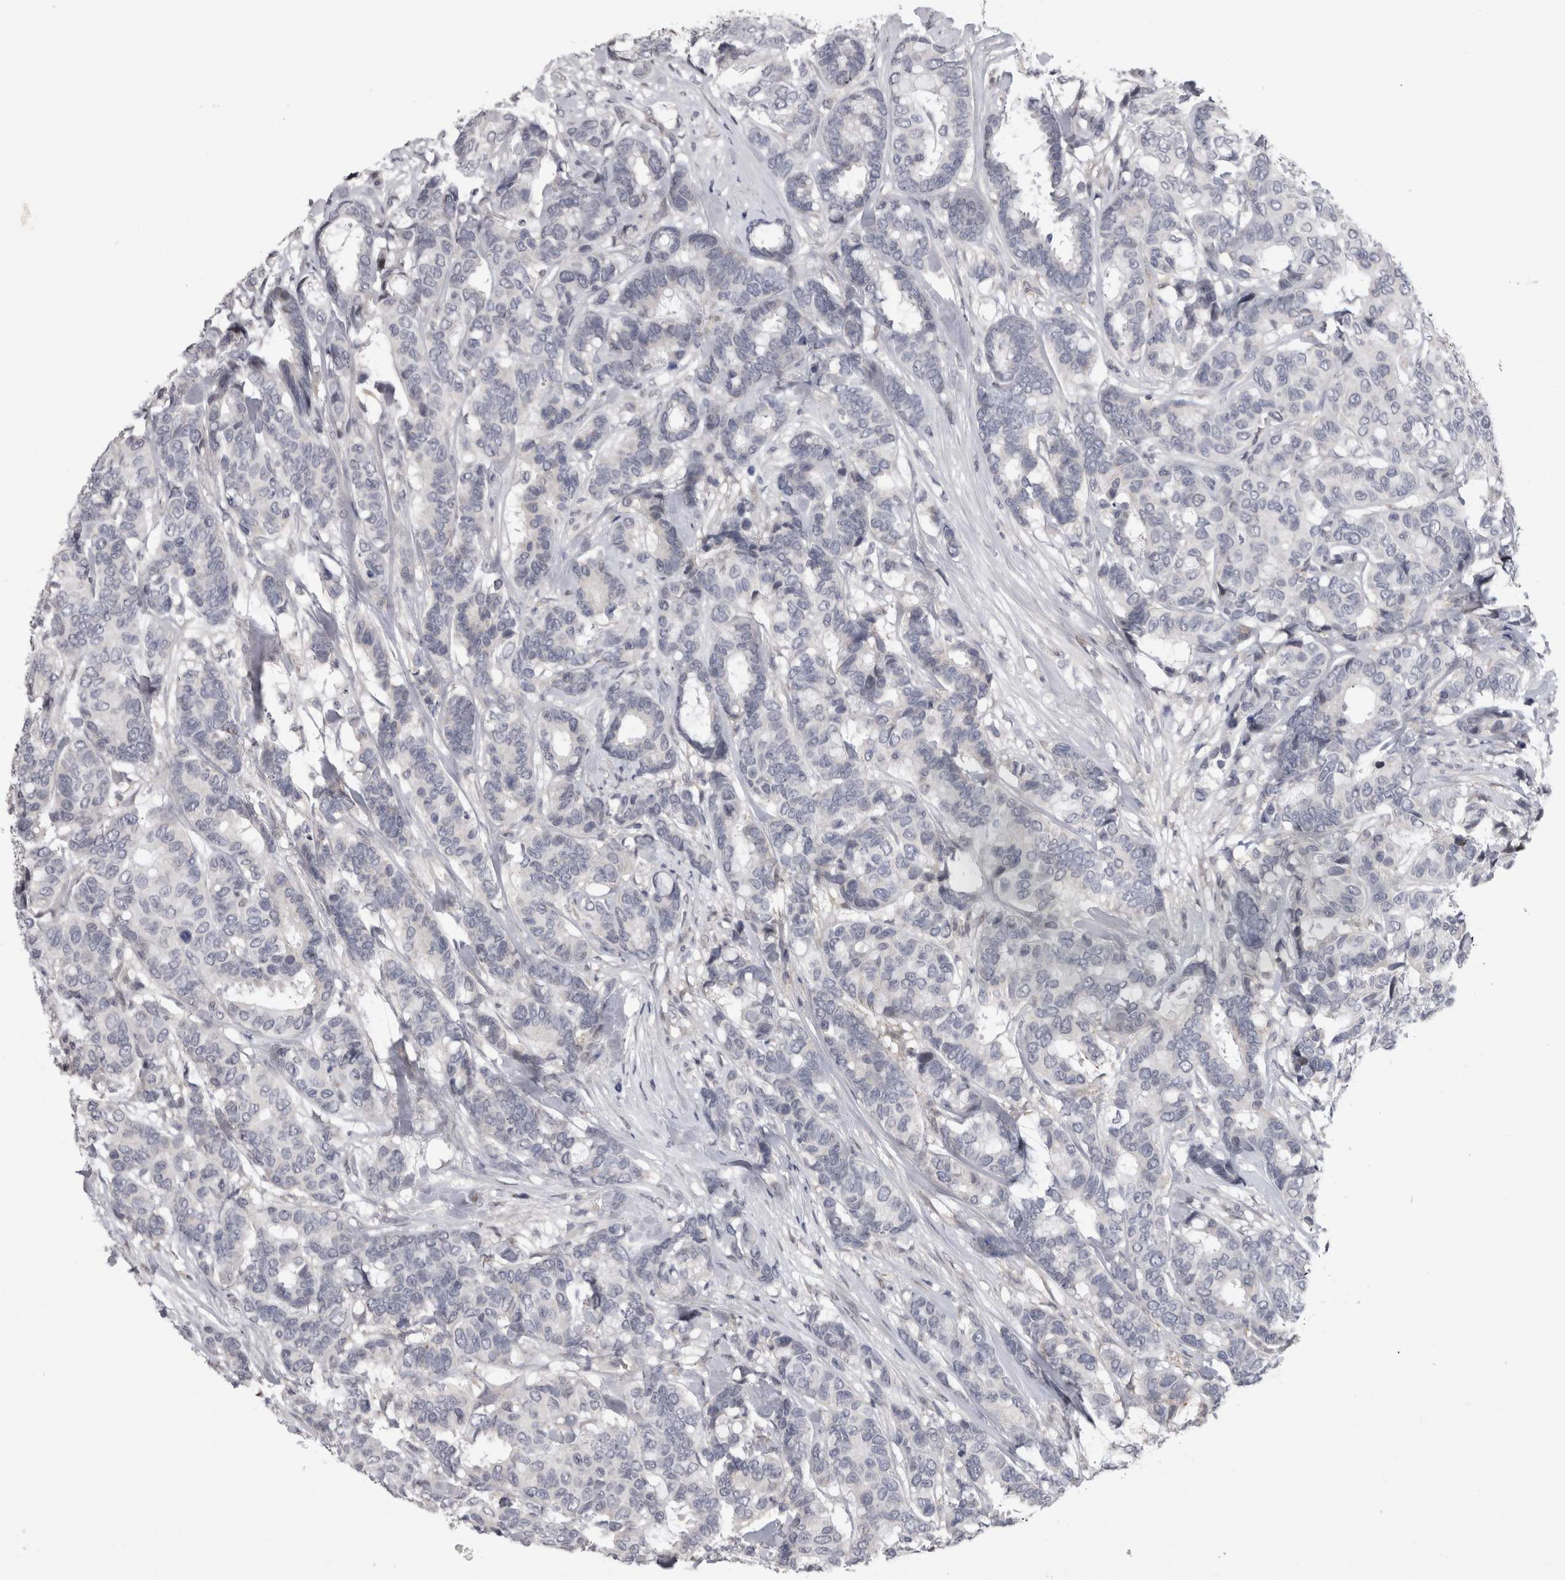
{"staining": {"intensity": "negative", "quantity": "none", "location": "none"}, "tissue": "breast cancer", "cell_type": "Tumor cells", "image_type": "cancer", "snomed": [{"axis": "morphology", "description": "Duct carcinoma"}, {"axis": "topography", "description": "Breast"}], "caption": "Tumor cells show no significant protein expression in breast cancer.", "gene": "IFI44", "patient": {"sex": "female", "age": 87}}